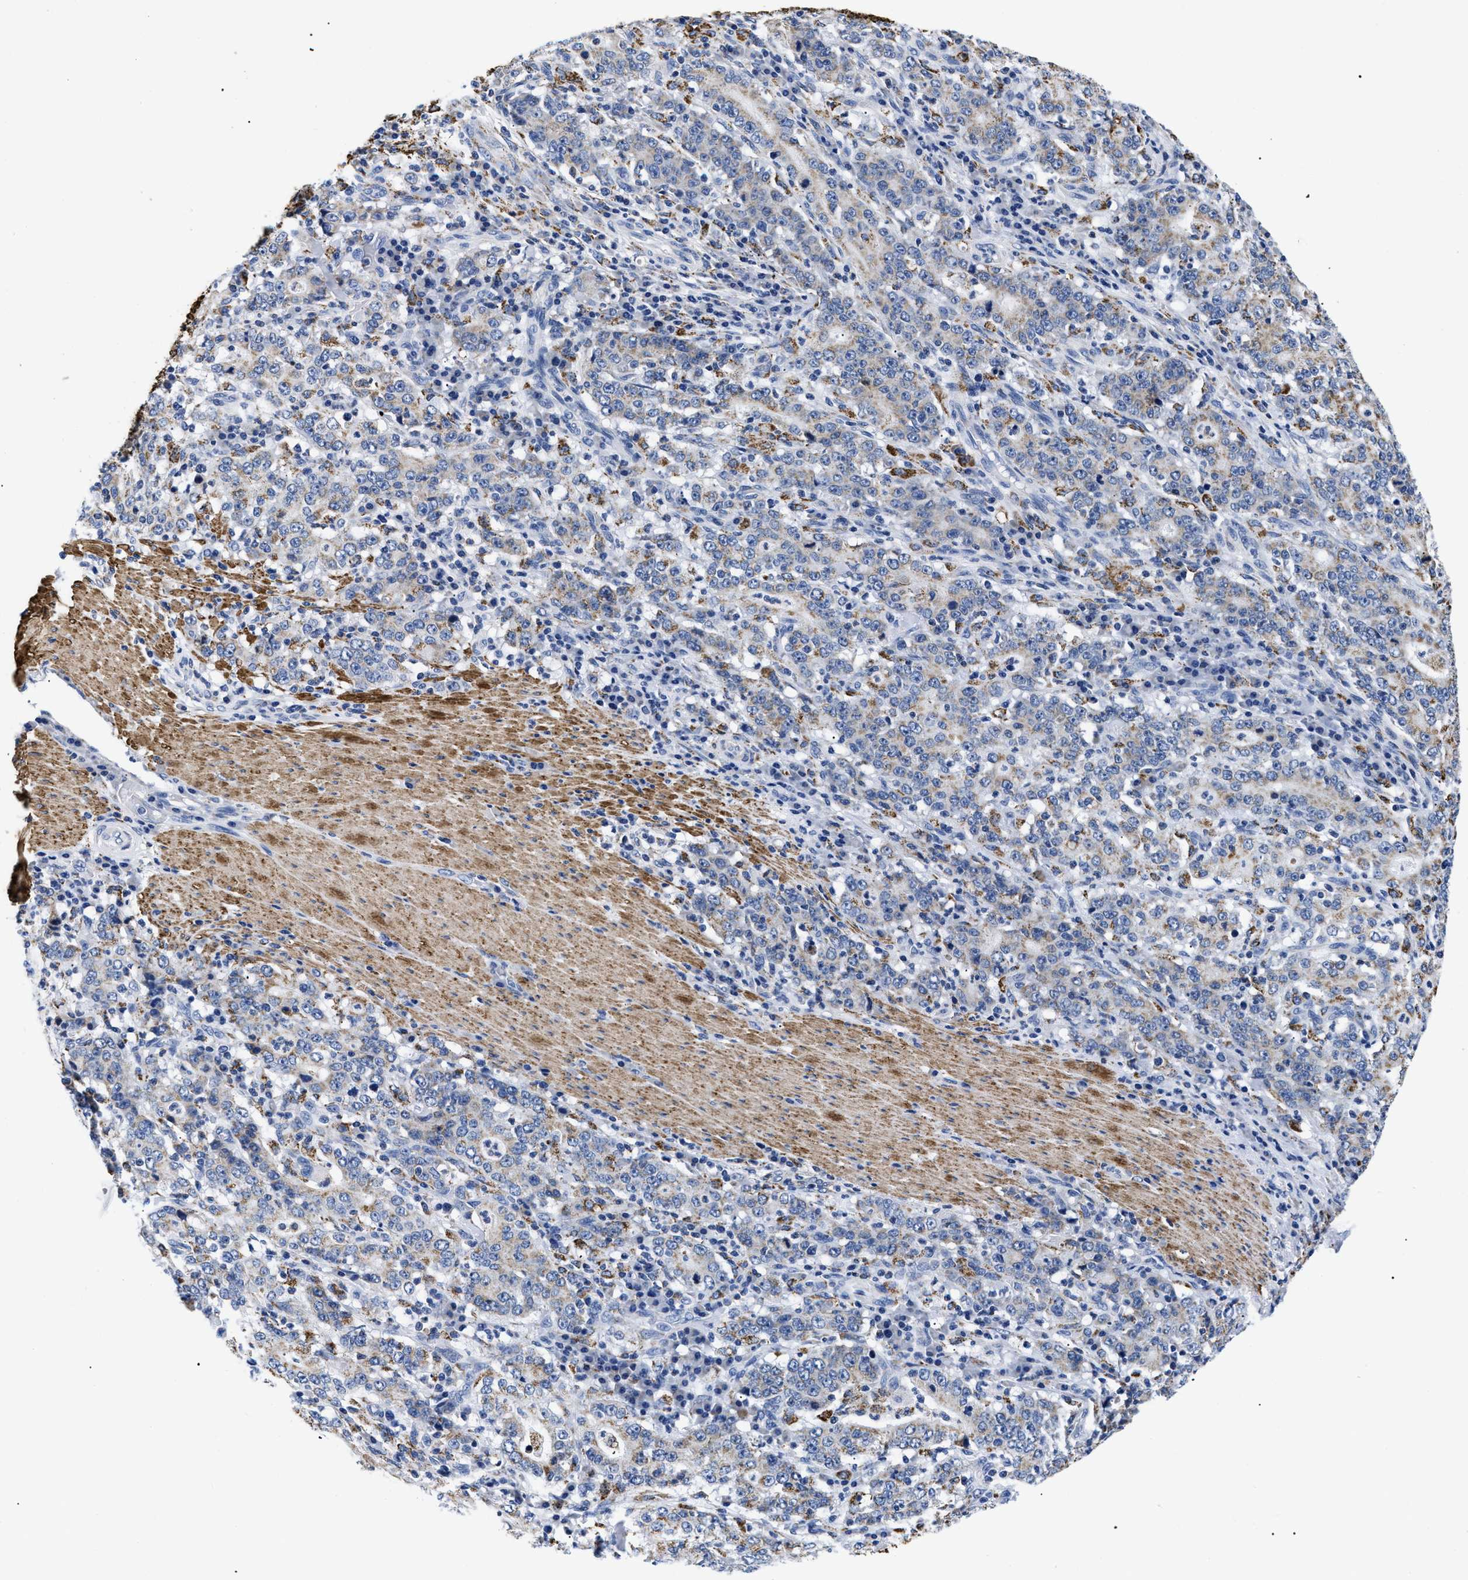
{"staining": {"intensity": "weak", "quantity": "25%-75%", "location": "cytoplasmic/membranous"}, "tissue": "stomach cancer", "cell_type": "Tumor cells", "image_type": "cancer", "snomed": [{"axis": "morphology", "description": "Normal tissue, NOS"}, {"axis": "morphology", "description": "Adenocarcinoma, NOS"}, {"axis": "topography", "description": "Stomach, upper"}, {"axis": "topography", "description": "Stomach"}], "caption": "Immunohistochemical staining of human adenocarcinoma (stomach) shows low levels of weak cytoplasmic/membranous staining in approximately 25%-75% of tumor cells.", "gene": "GPR149", "patient": {"sex": "male", "age": 59}}